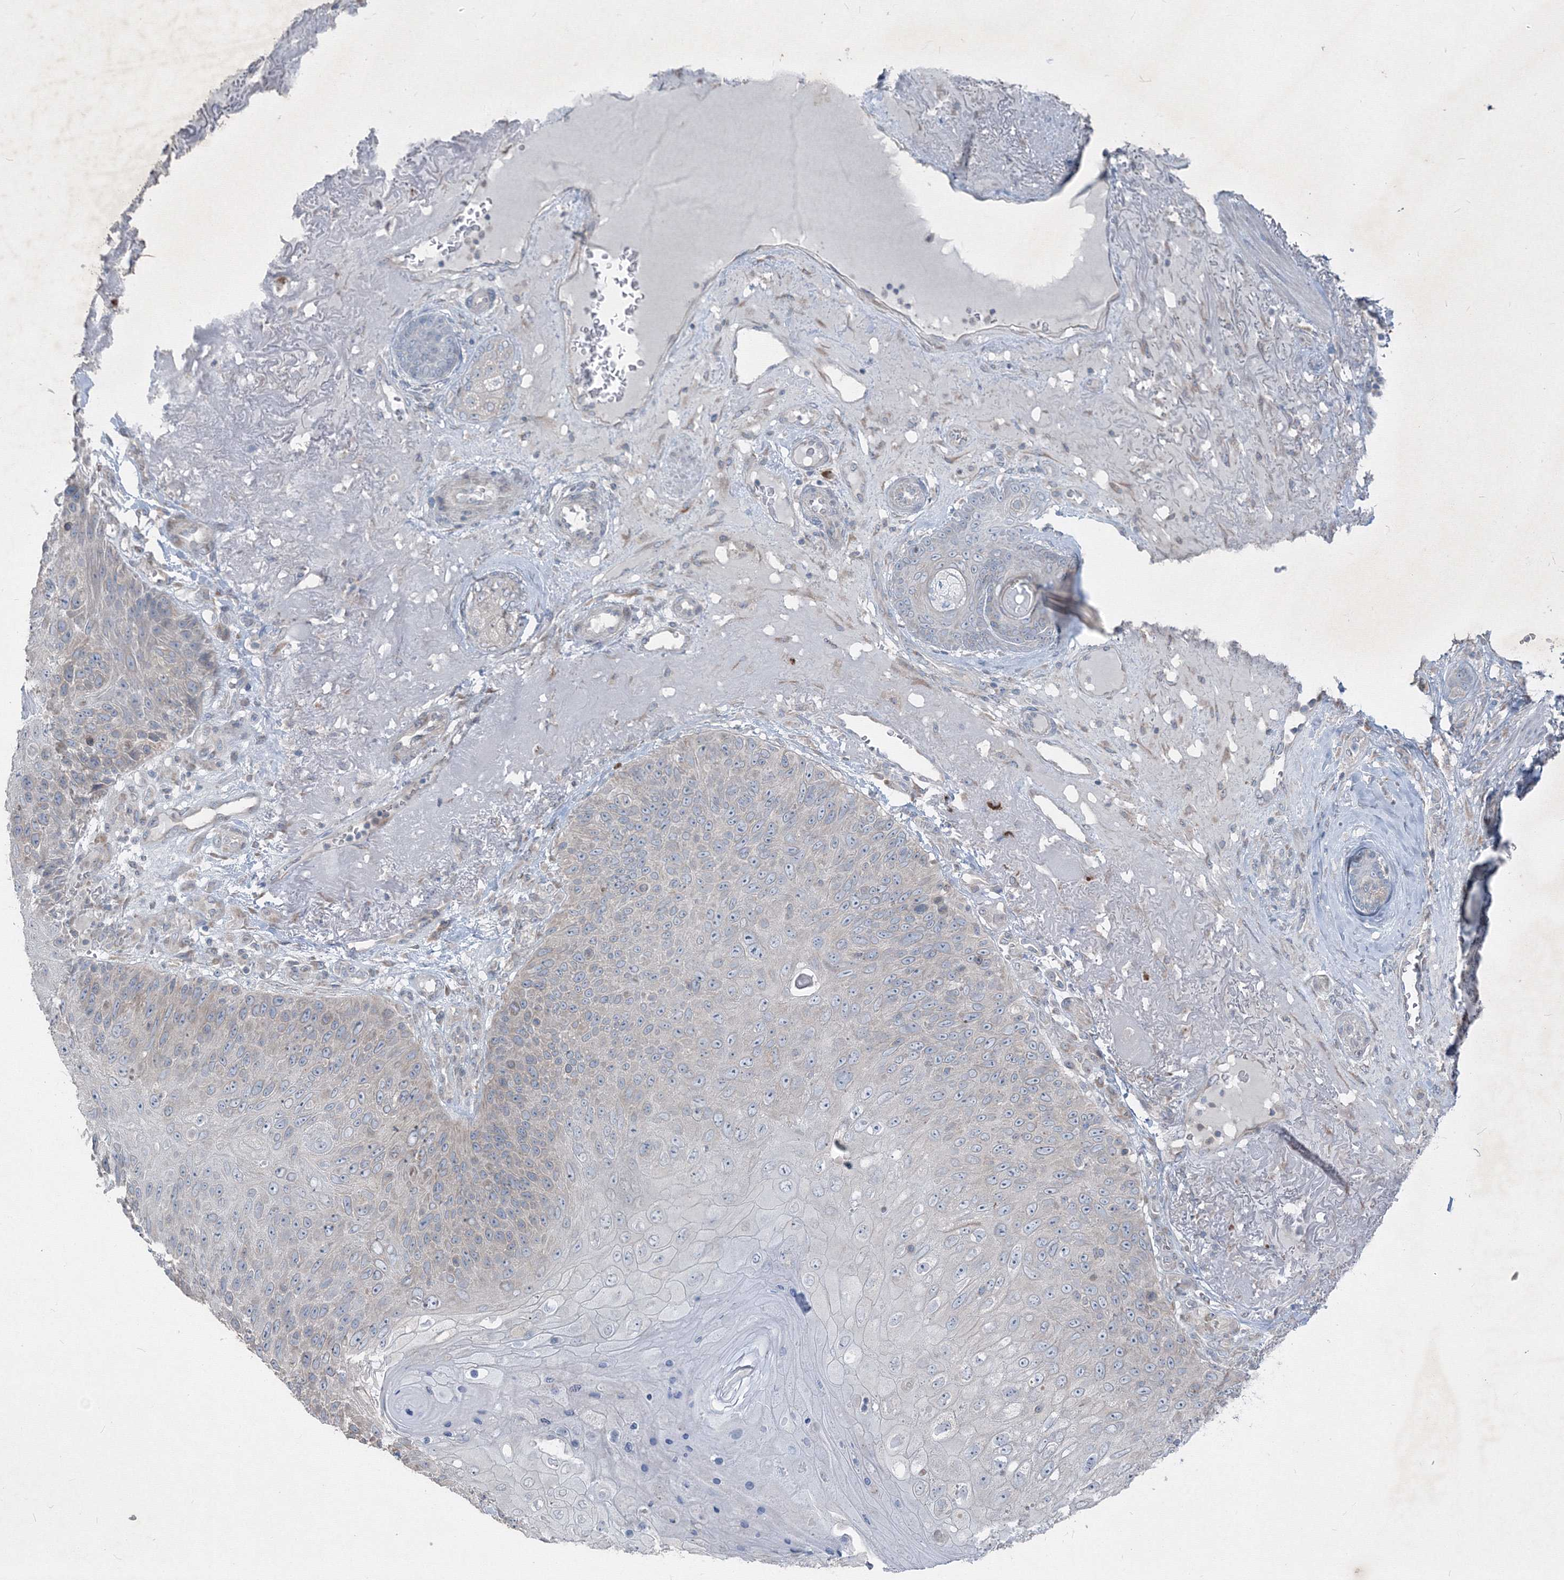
{"staining": {"intensity": "negative", "quantity": "none", "location": "none"}, "tissue": "skin cancer", "cell_type": "Tumor cells", "image_type": "cancer", "snomed": [{"axis": "morphology", "description": "Squamous cell carcinoma, NOS"}, {"axis": "topography", "description": "Skin"}], "caption": "Immunohistochemistry (IHC) photomicrograph of squamous cell carcinoma (skin) stained for a protein (brown), which demonstrates no expression in tumor cells.", "gene": "IFNAR1", "patient": {"sex": "female", "age": 88}}